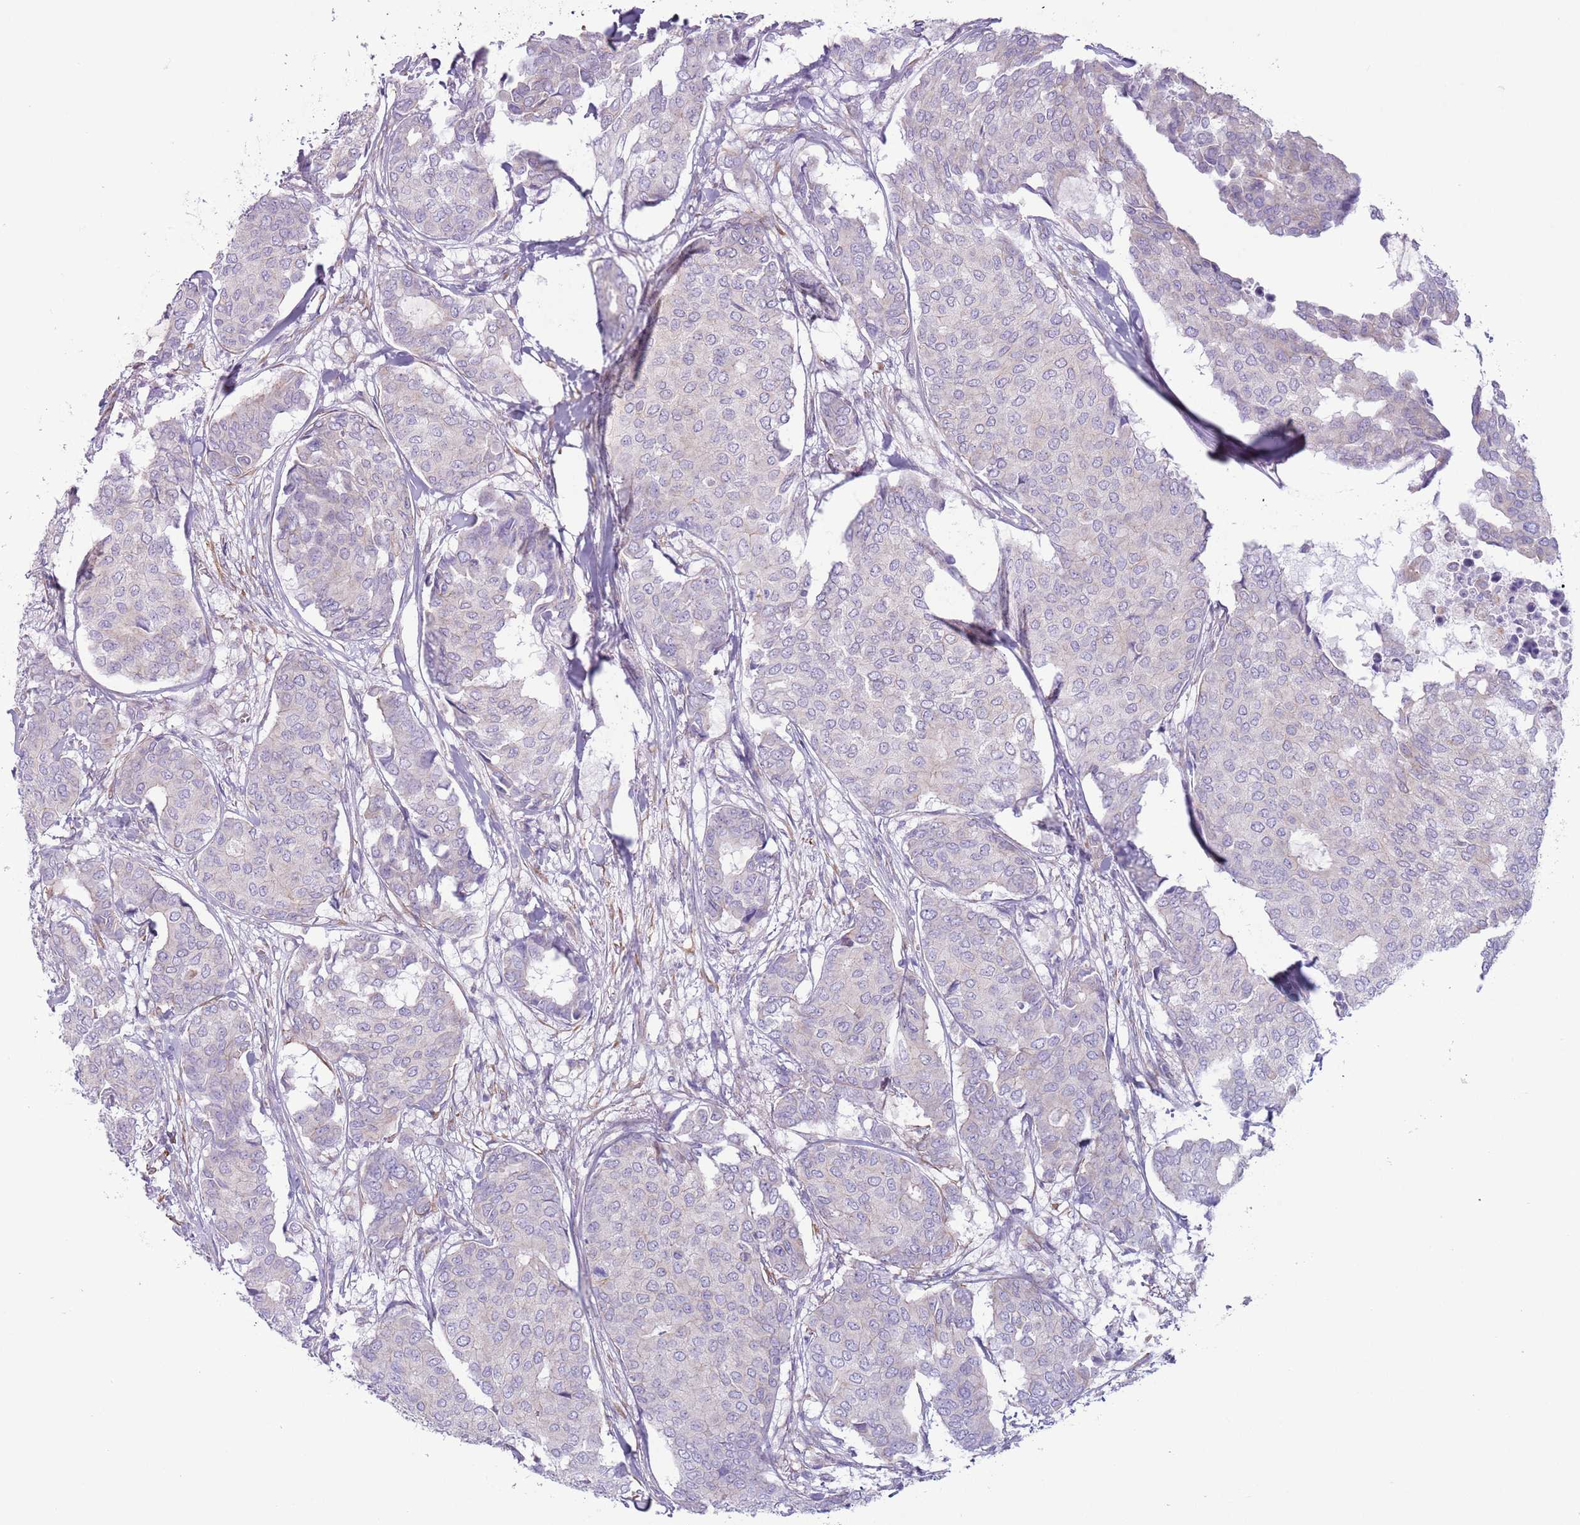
{"staining": {"intensity": "negative", "quantity": "none", "location": "none"}, "tissue": "breast cancer", "cell_type": "Tumor cells", "image_type": "cancer", "snomed": [{"axis": "morphology", "description": "Duct carcinoma"}, {"axis": "topography", "description": "Breast"}], "caption": "IHC micrograph of neoplastic tissue: human invasive ductal carcinoma (breast) stained with DAB exhibits no significant protein positivity in tumor cells.", "gene": "RBP3", "patient": {"sex": "female", "age": 75}}